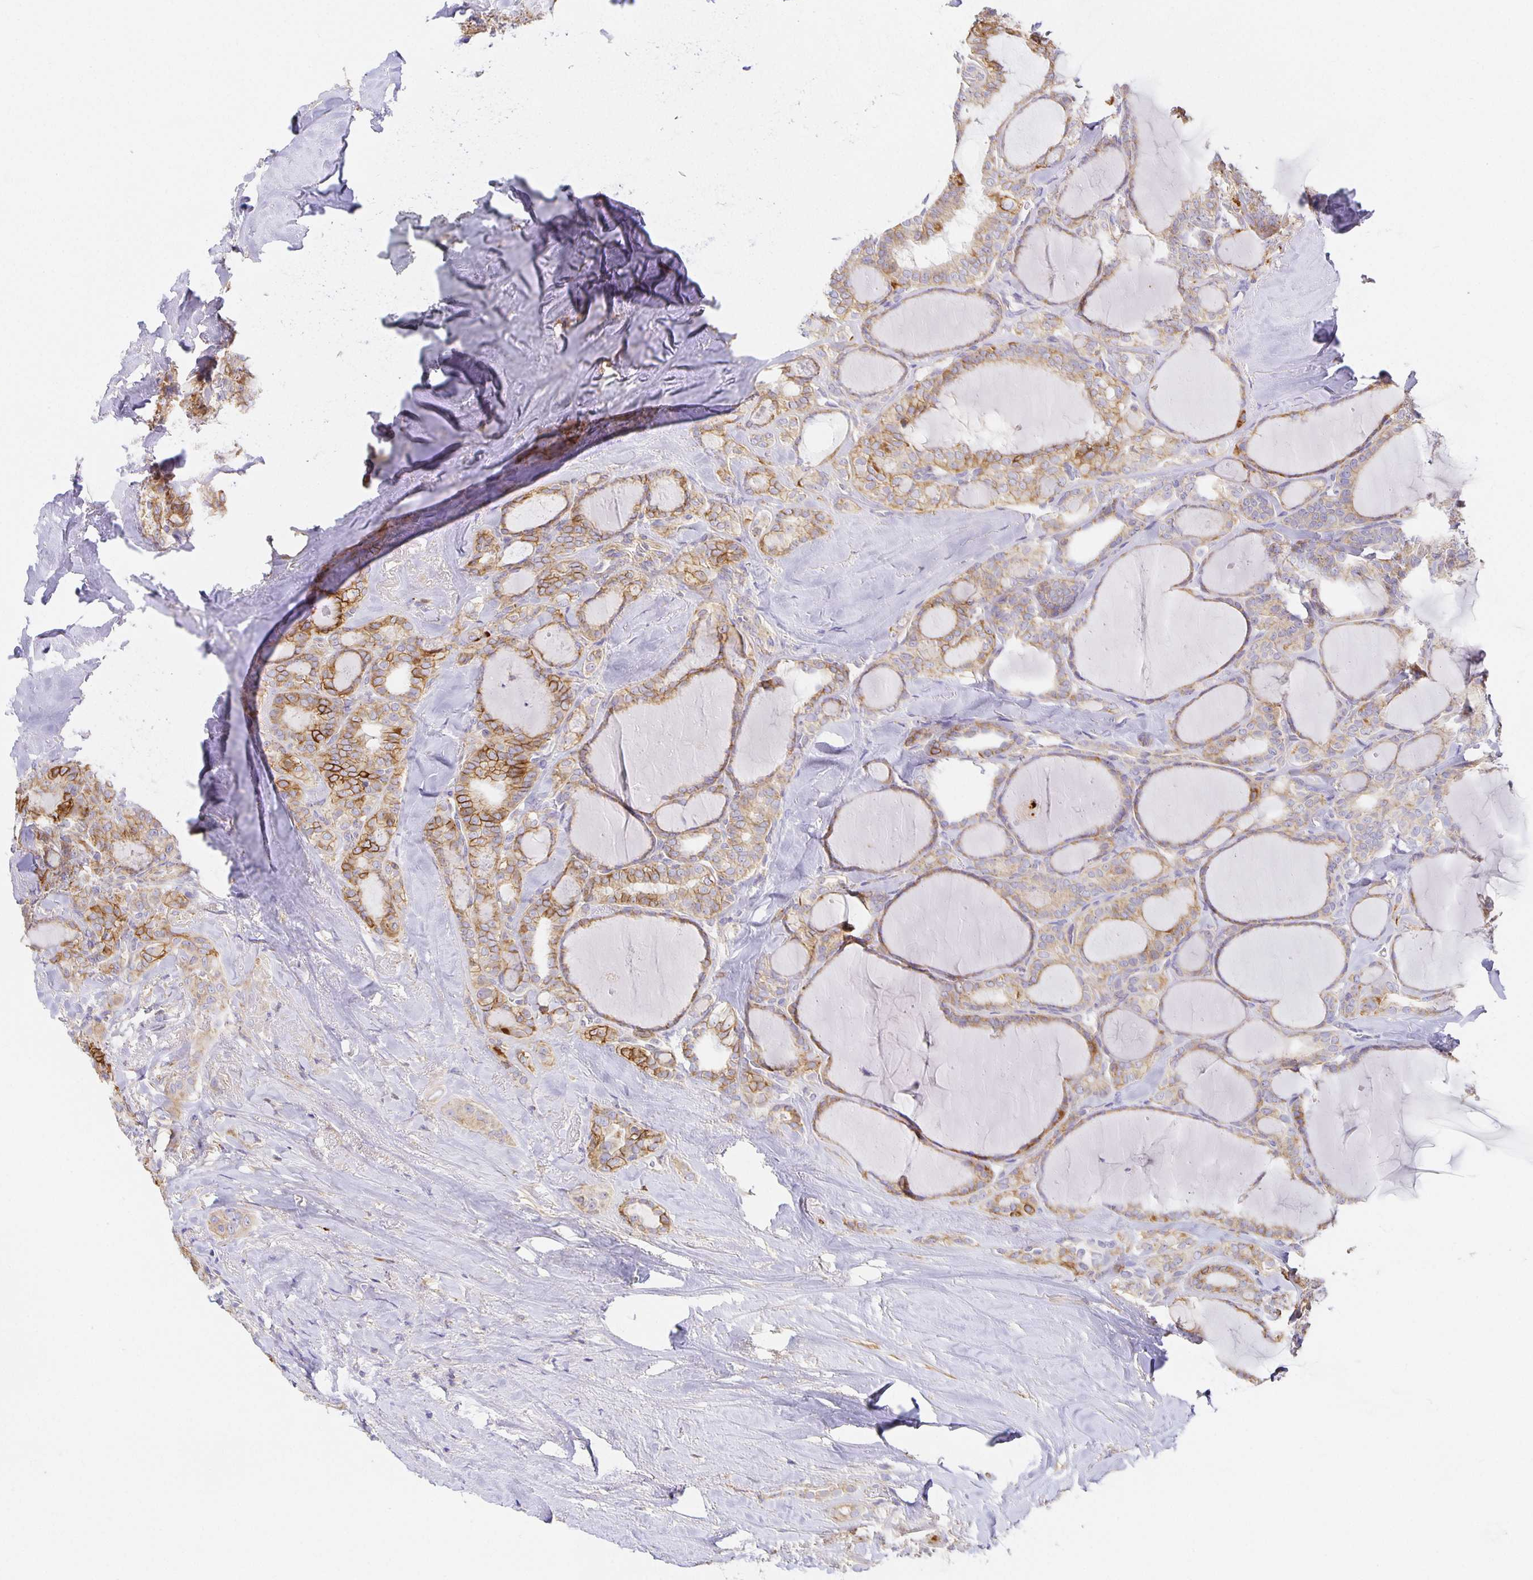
{"staining": {"intensity": "moderate", "quantity": "25%-75%", "location": "cytoplasmic/membranous"}, "tissue": "thyroid cancer", "cell_type": "Tumor cells", "image_type": "cancer", "snomed": [{"axis": "morphology", "description": "Papillary adenocarcinoma, NOS"}, {"axis": "topography", "description": "Thyroid gland"}], "caption": "This micrograph demonstrates thyroid cancer stained with immunohistochemistry to label a protein in brown. The cytoplasmic/membranous of tumor cells show moderate positivity for the protein. Nuclei are counter-stained blue.", "gene": "FLRT3", "patient": {"sex": "male", "age": 30}}